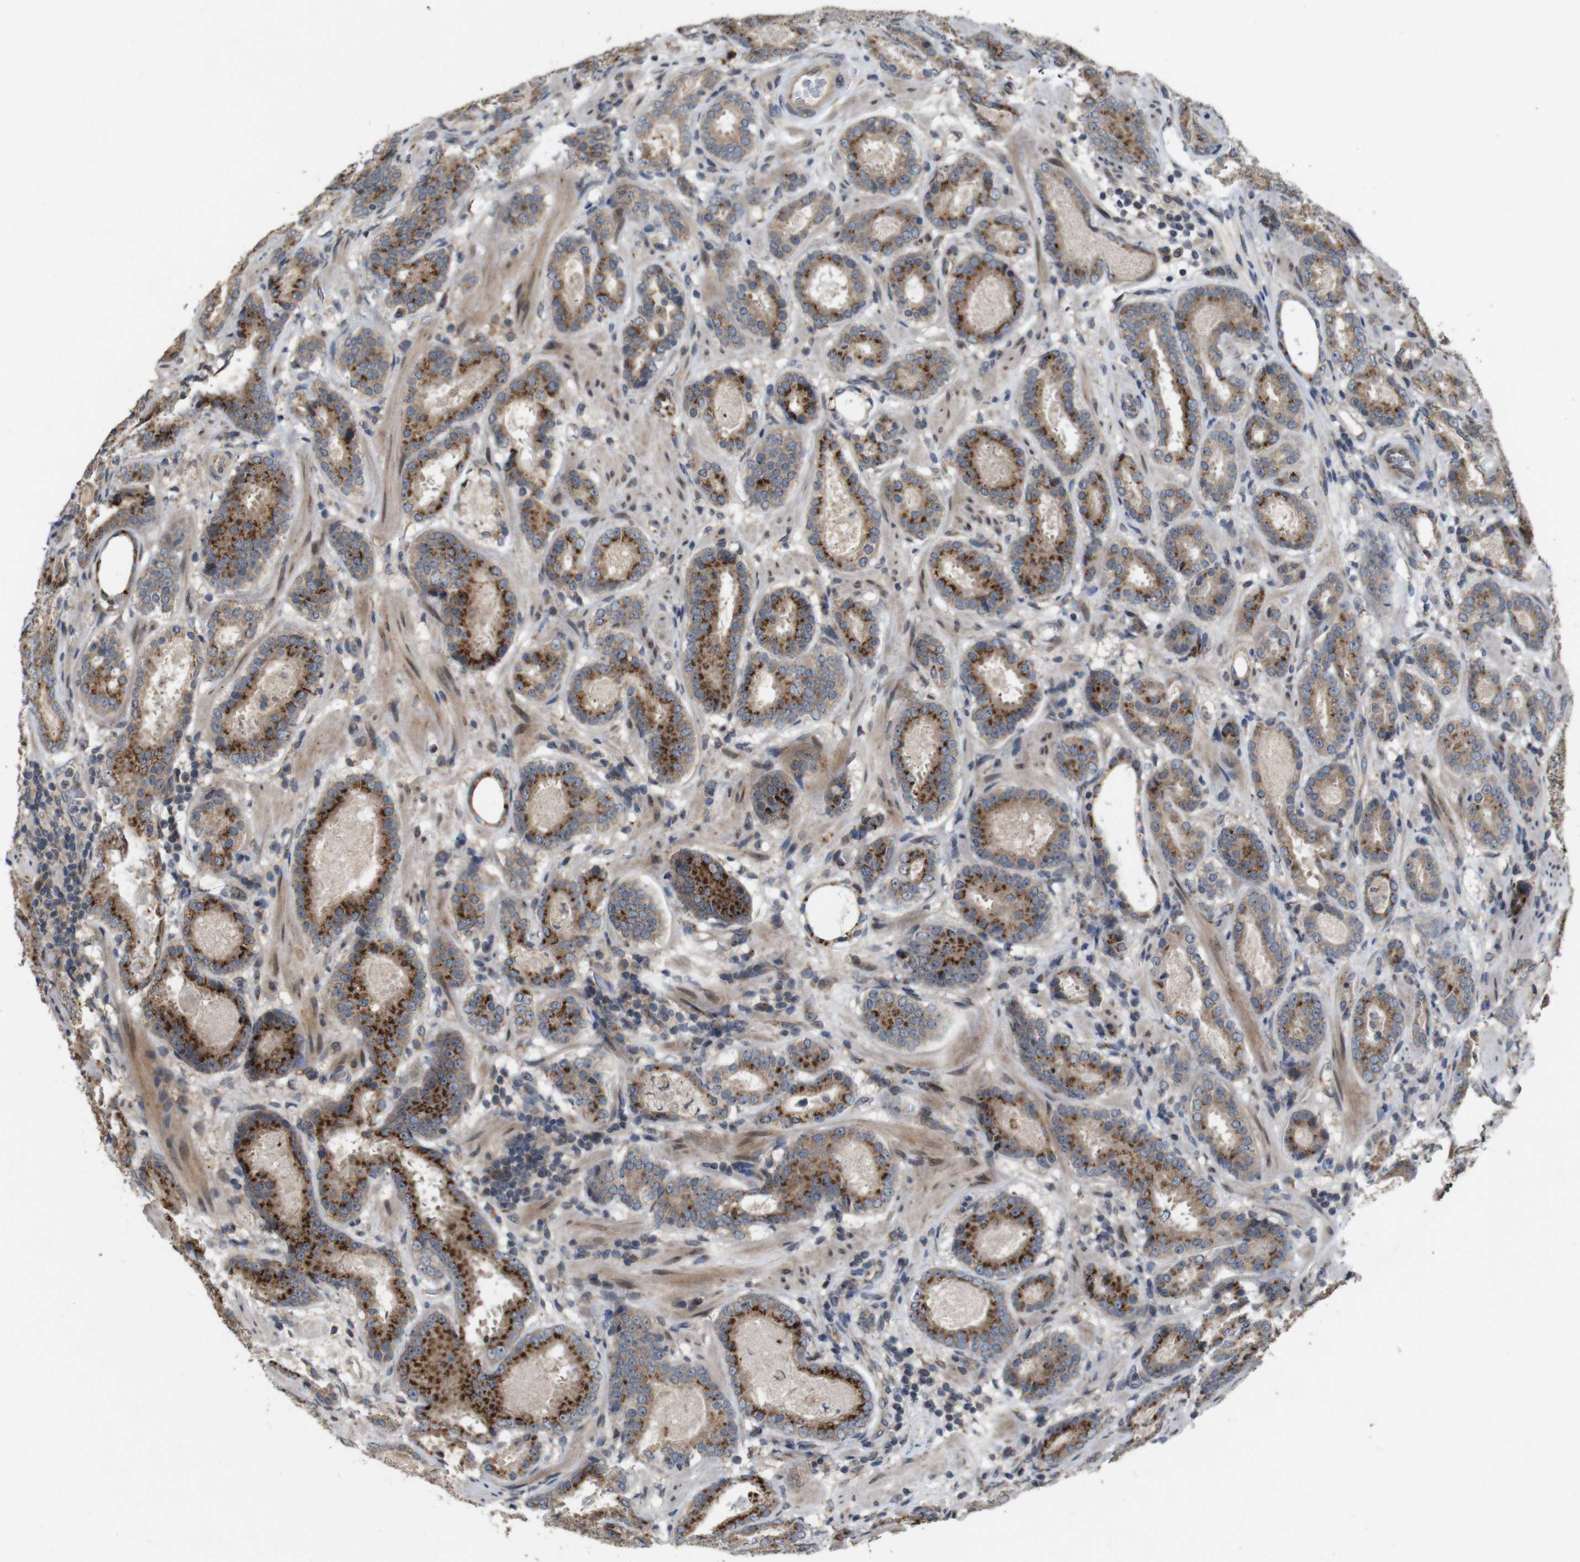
{"staining": {"intensity": "moderate", "quantity": ">75%", "location": "cytoplasmic/membranous"}, "tissue": "prostate cancer", "cell_type": "Tumor cells", "image_type": "cancer", "snomed": [{"axis": "morphology", "description": "Adenocarcinoma, Low grade"}, {"axis": "topography", "description": "Prostate"}], "caption": "Protein staining displays moderate cytoplasmic/membranous staining in about >75% of tumor cells in prostate cancer.", "gene": "EFCAB14", "patient": {"sex": "male", "age": 69}}